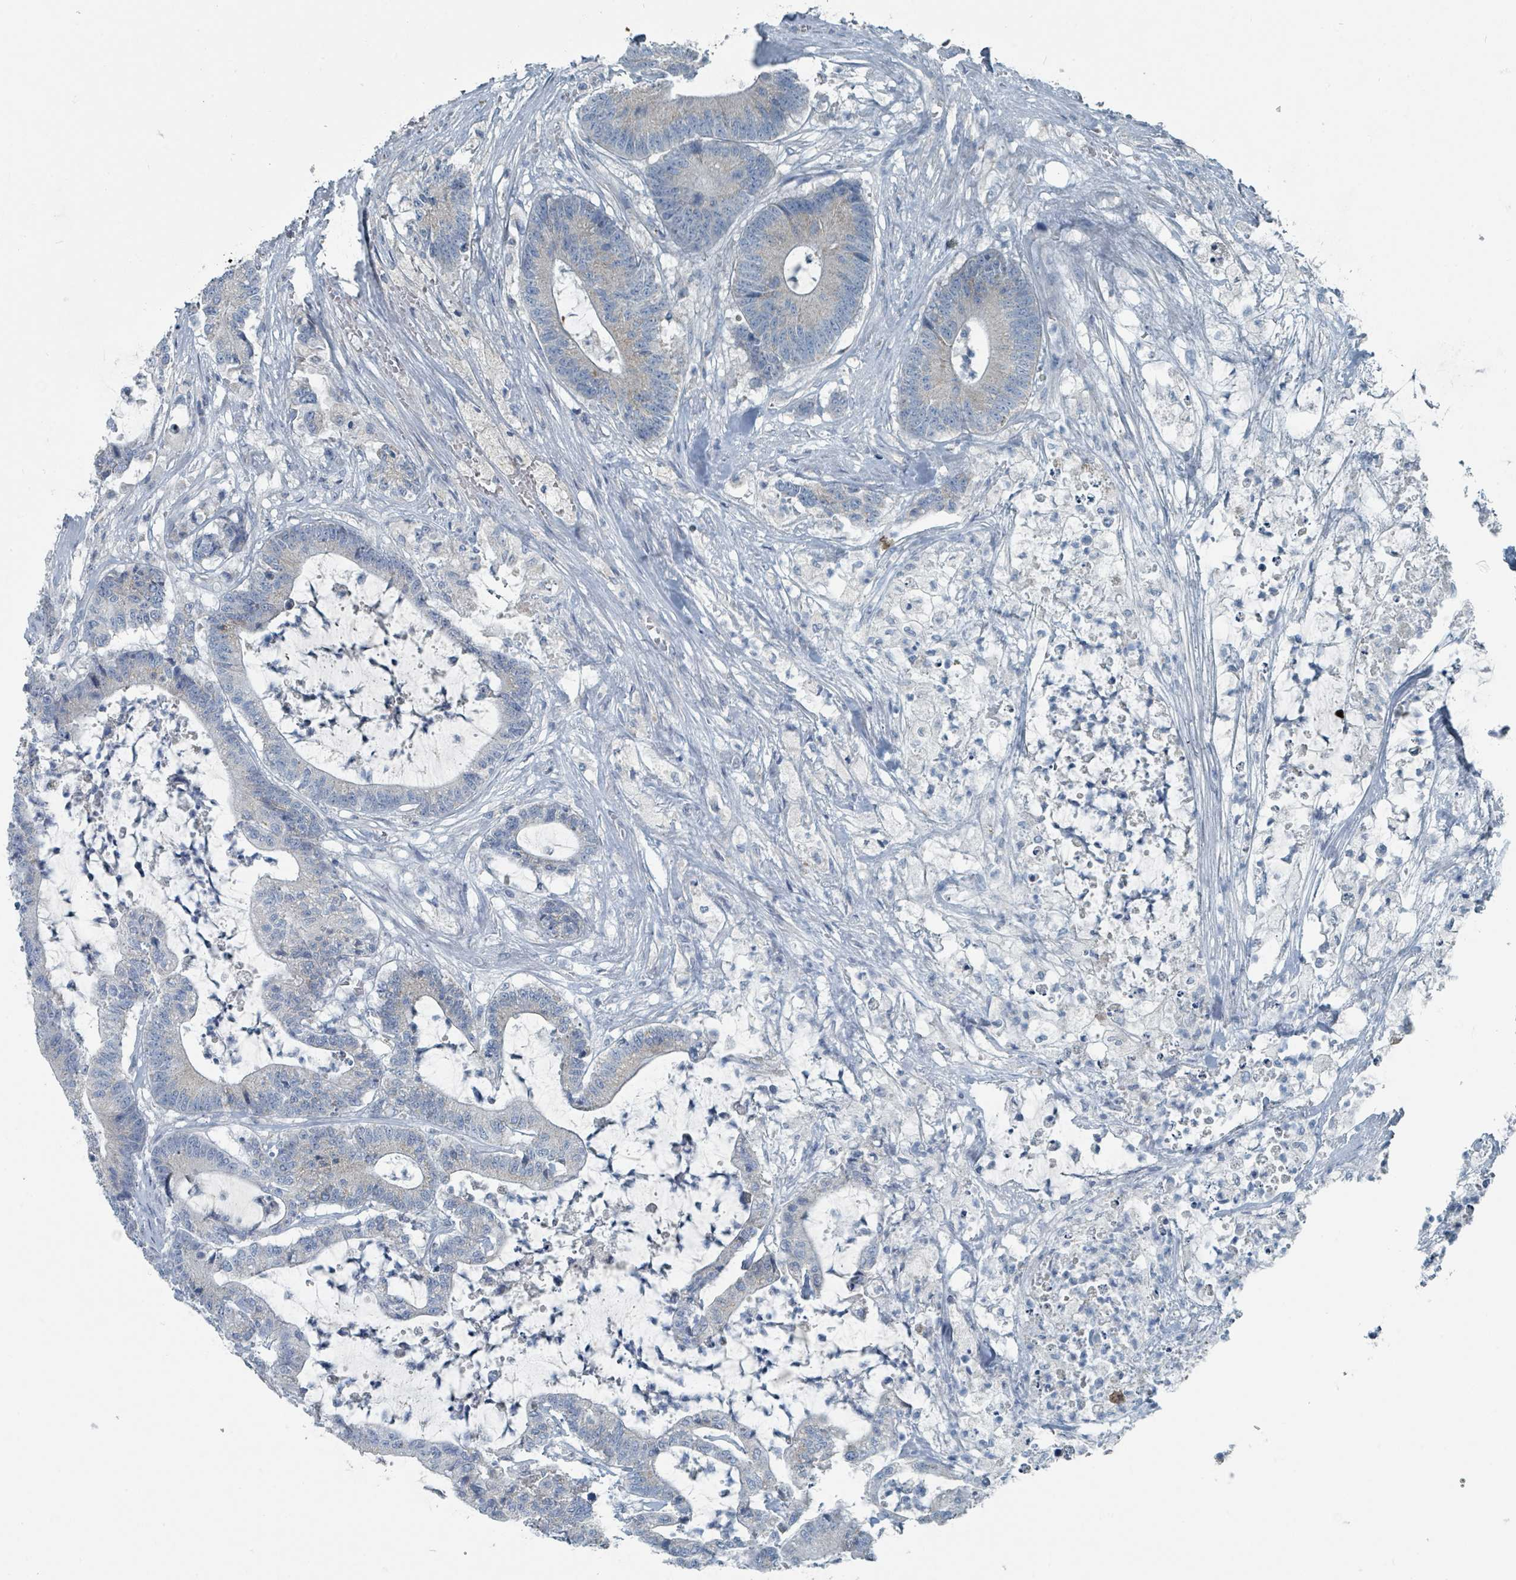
{"staining": {"intensity": "negative", "quantity": "none", "location": "none"}, "tissue": "colorectal cancer", "cell_type": "Tumor cells", "image_type": "cancer", "snomed": [{"axis": "morphology", "description": "Adenocarcinoma, NOS"}, {"axis": "topography", "description": "Colon"}], "caption": "Protein analysis of colorectal adenocarcinoma exhibits no significant staining in tumor cells.", "gene": "RASA4", "patient": {"sex": "female", "age": 84}}